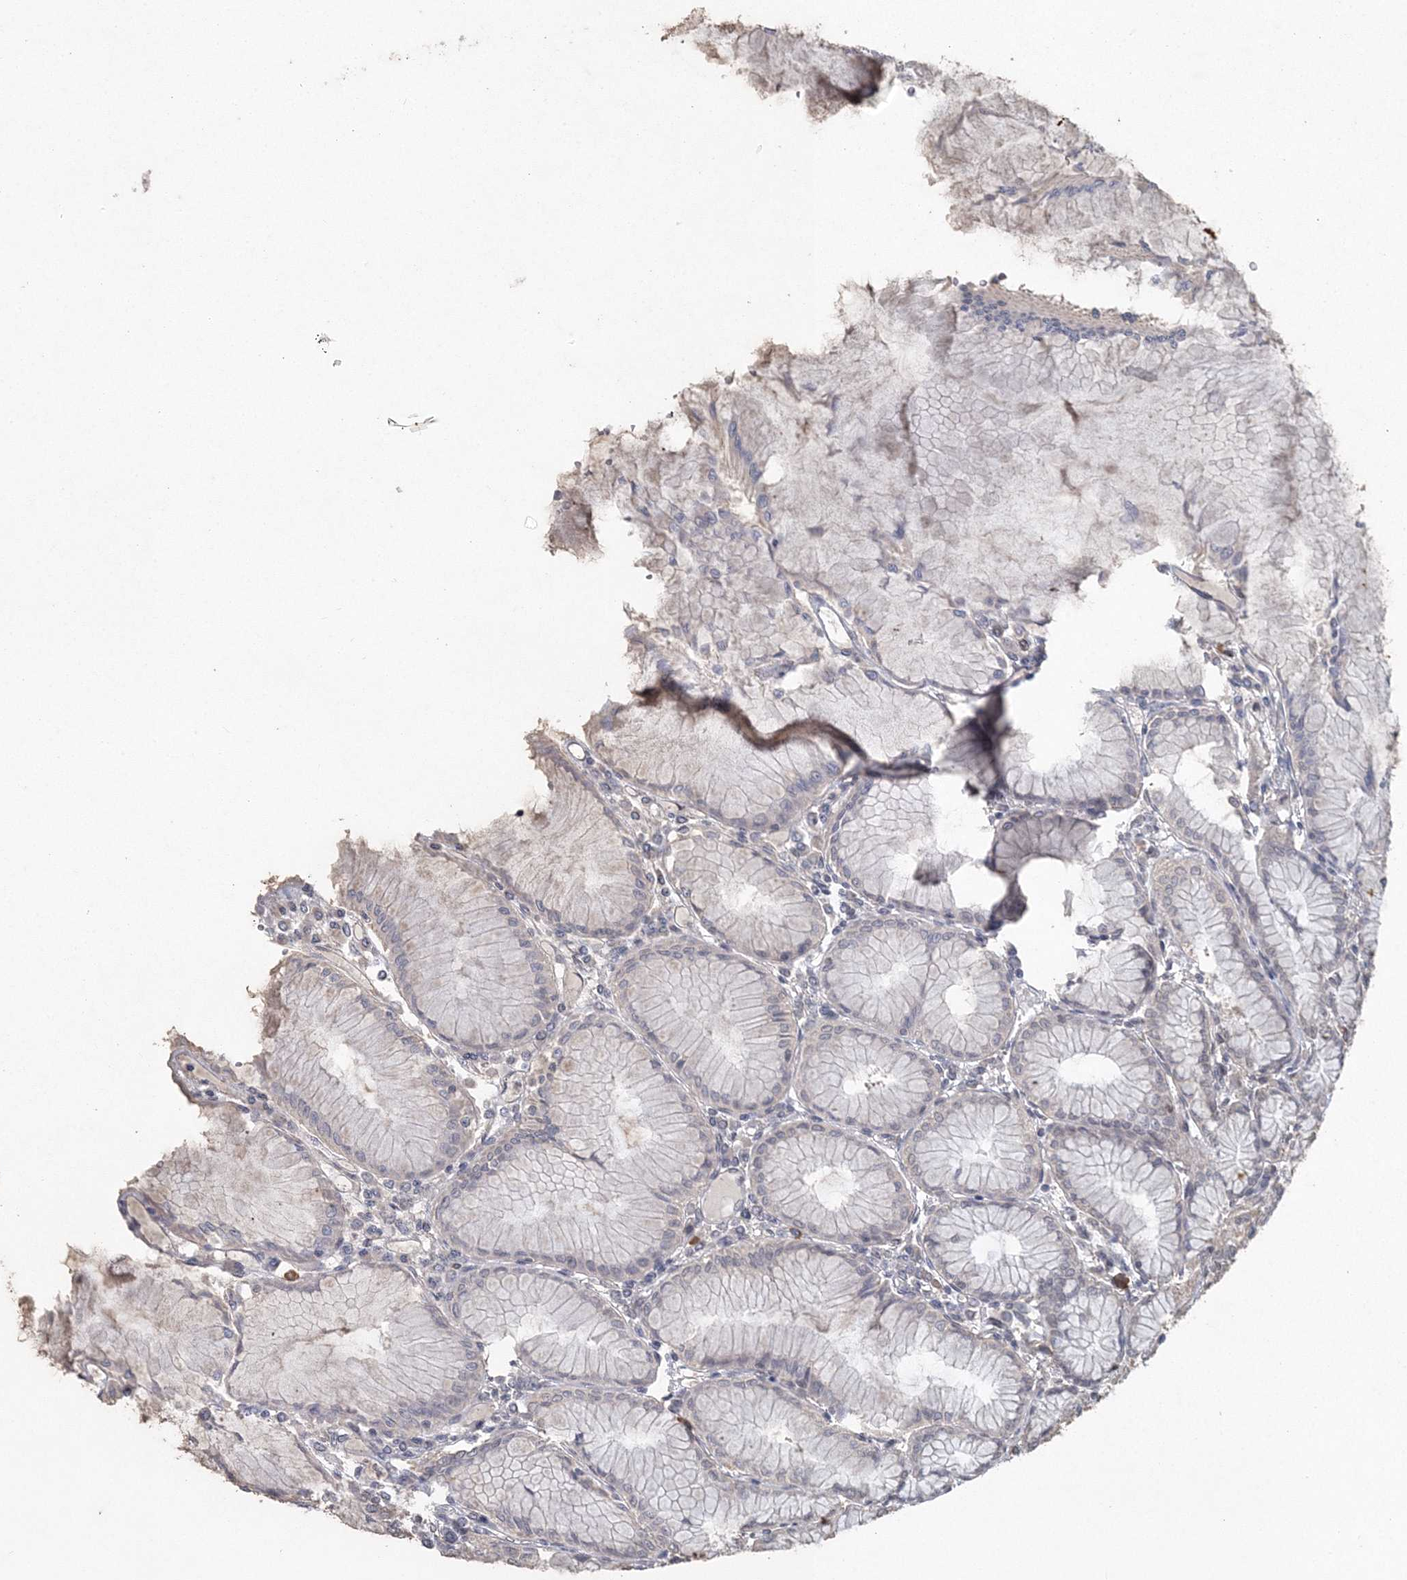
{"staining": {"intensity": "weak", "quantity": "25%-75%", "location": "nuclear"}, "tissue": "stomach", "cell_type": "Glandular cells", "image_type": "normal", "snomed": [{"axis": "morphology", "description": "Normal tissue, NOS"}, {"axis": "topography", "description": "Stomach"}], "caption": "Immunohistochemical staining of unremarkable stomach displays weak nuclear protein staining in approximately 25%-75% of glandular cells.", "gene": "UIMC1", "patient": {"sex": "female", "age": 57}}